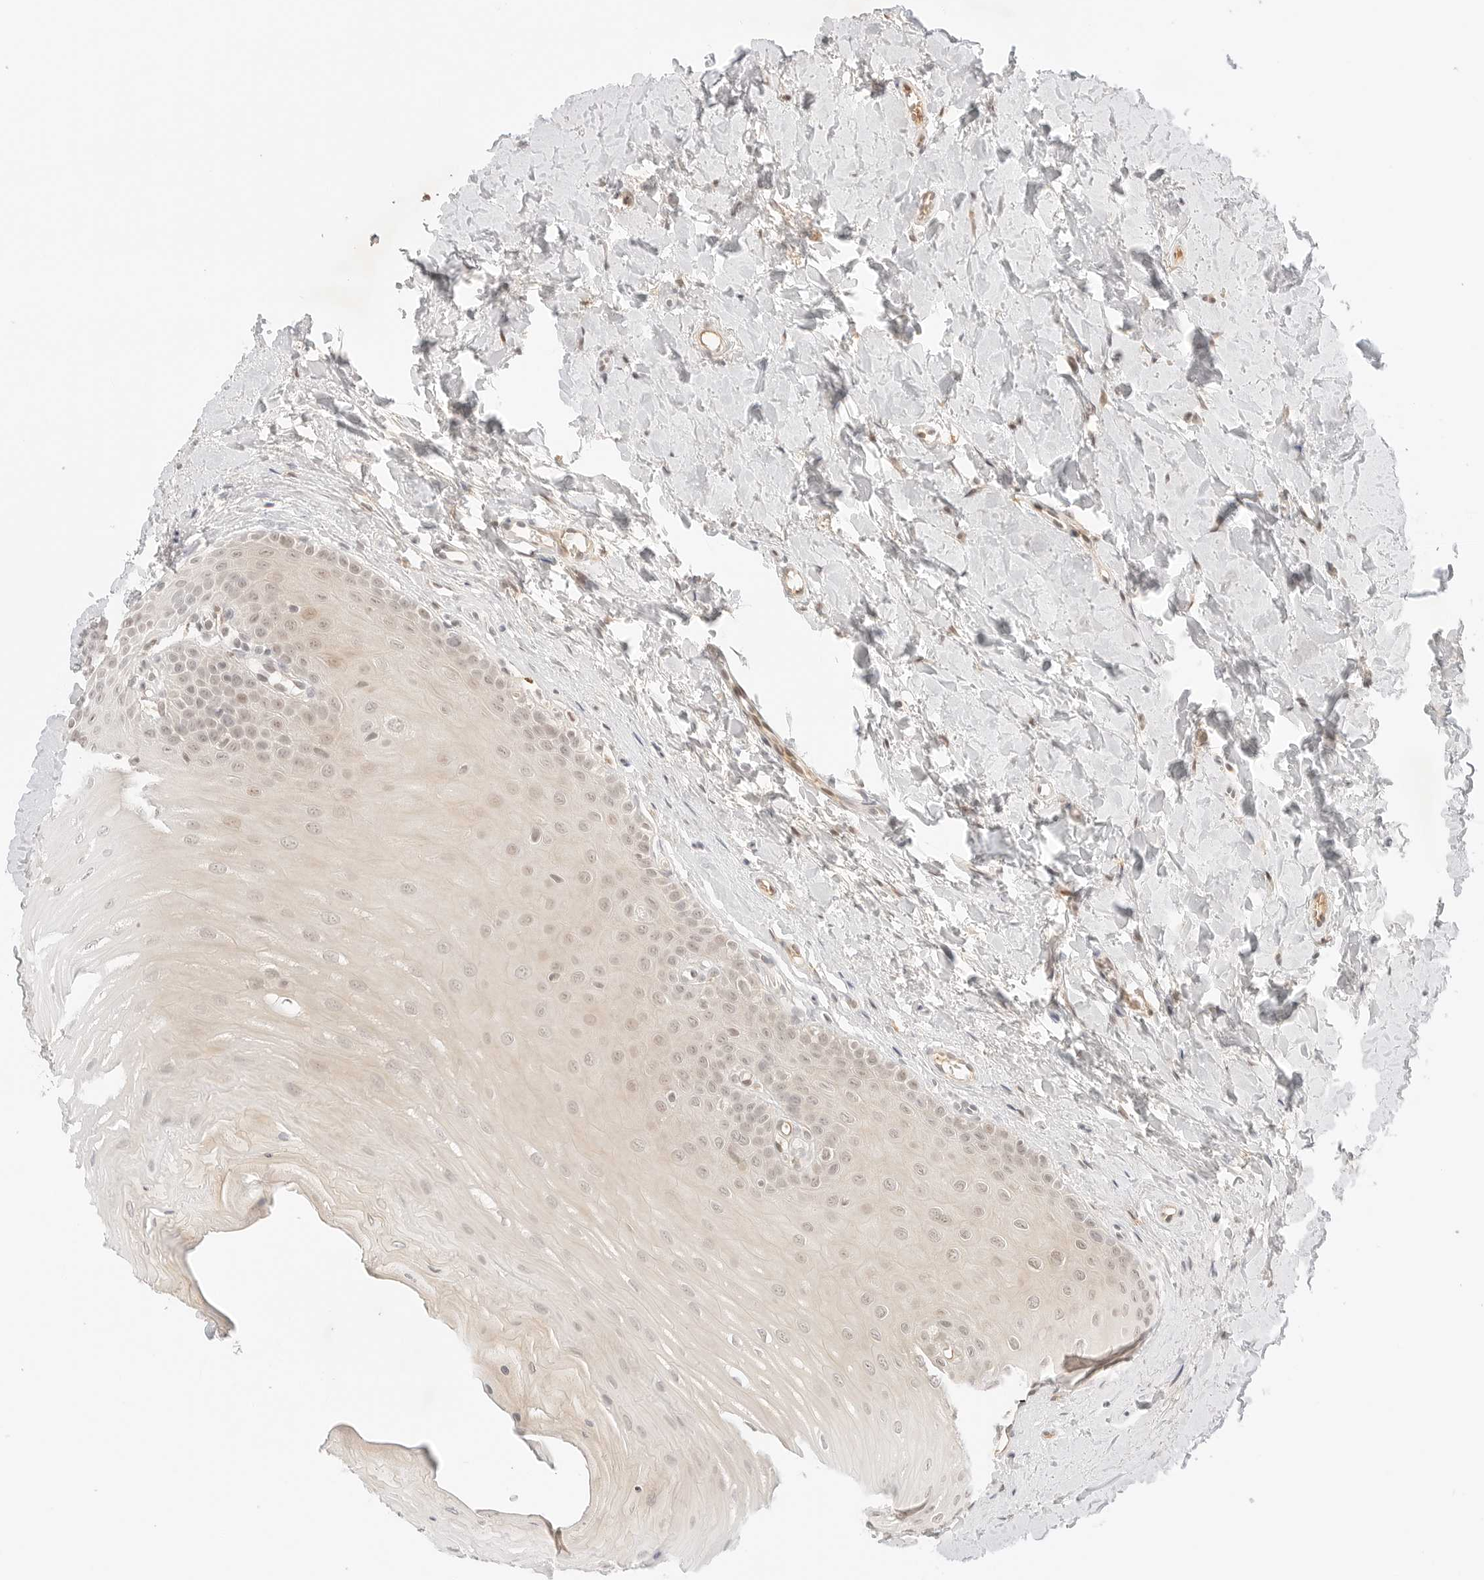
{"staining": {"intensity": "weak", "quantity": "<25%", "location": "cytoplasmic/membranous,nuclear"}, "tissue": "oral mucosa", "cell_type": "Squamous epithelial cells", "image_type": "normal", "snomed": [{"axis": "morphology", "description": "Normal tissue, NOS"}, {"axis": "topography", "description": "Oral tissue"}], "caption": "This micrograph is of unremarkable oral mucosa stained with IHC to label a protein in brown with the nuclei are counter-stained blue. There is no positivity in squamous epithelial cells.", "gene": "RPS6KL1", "patient": {"sex": "female", "age": 39}}